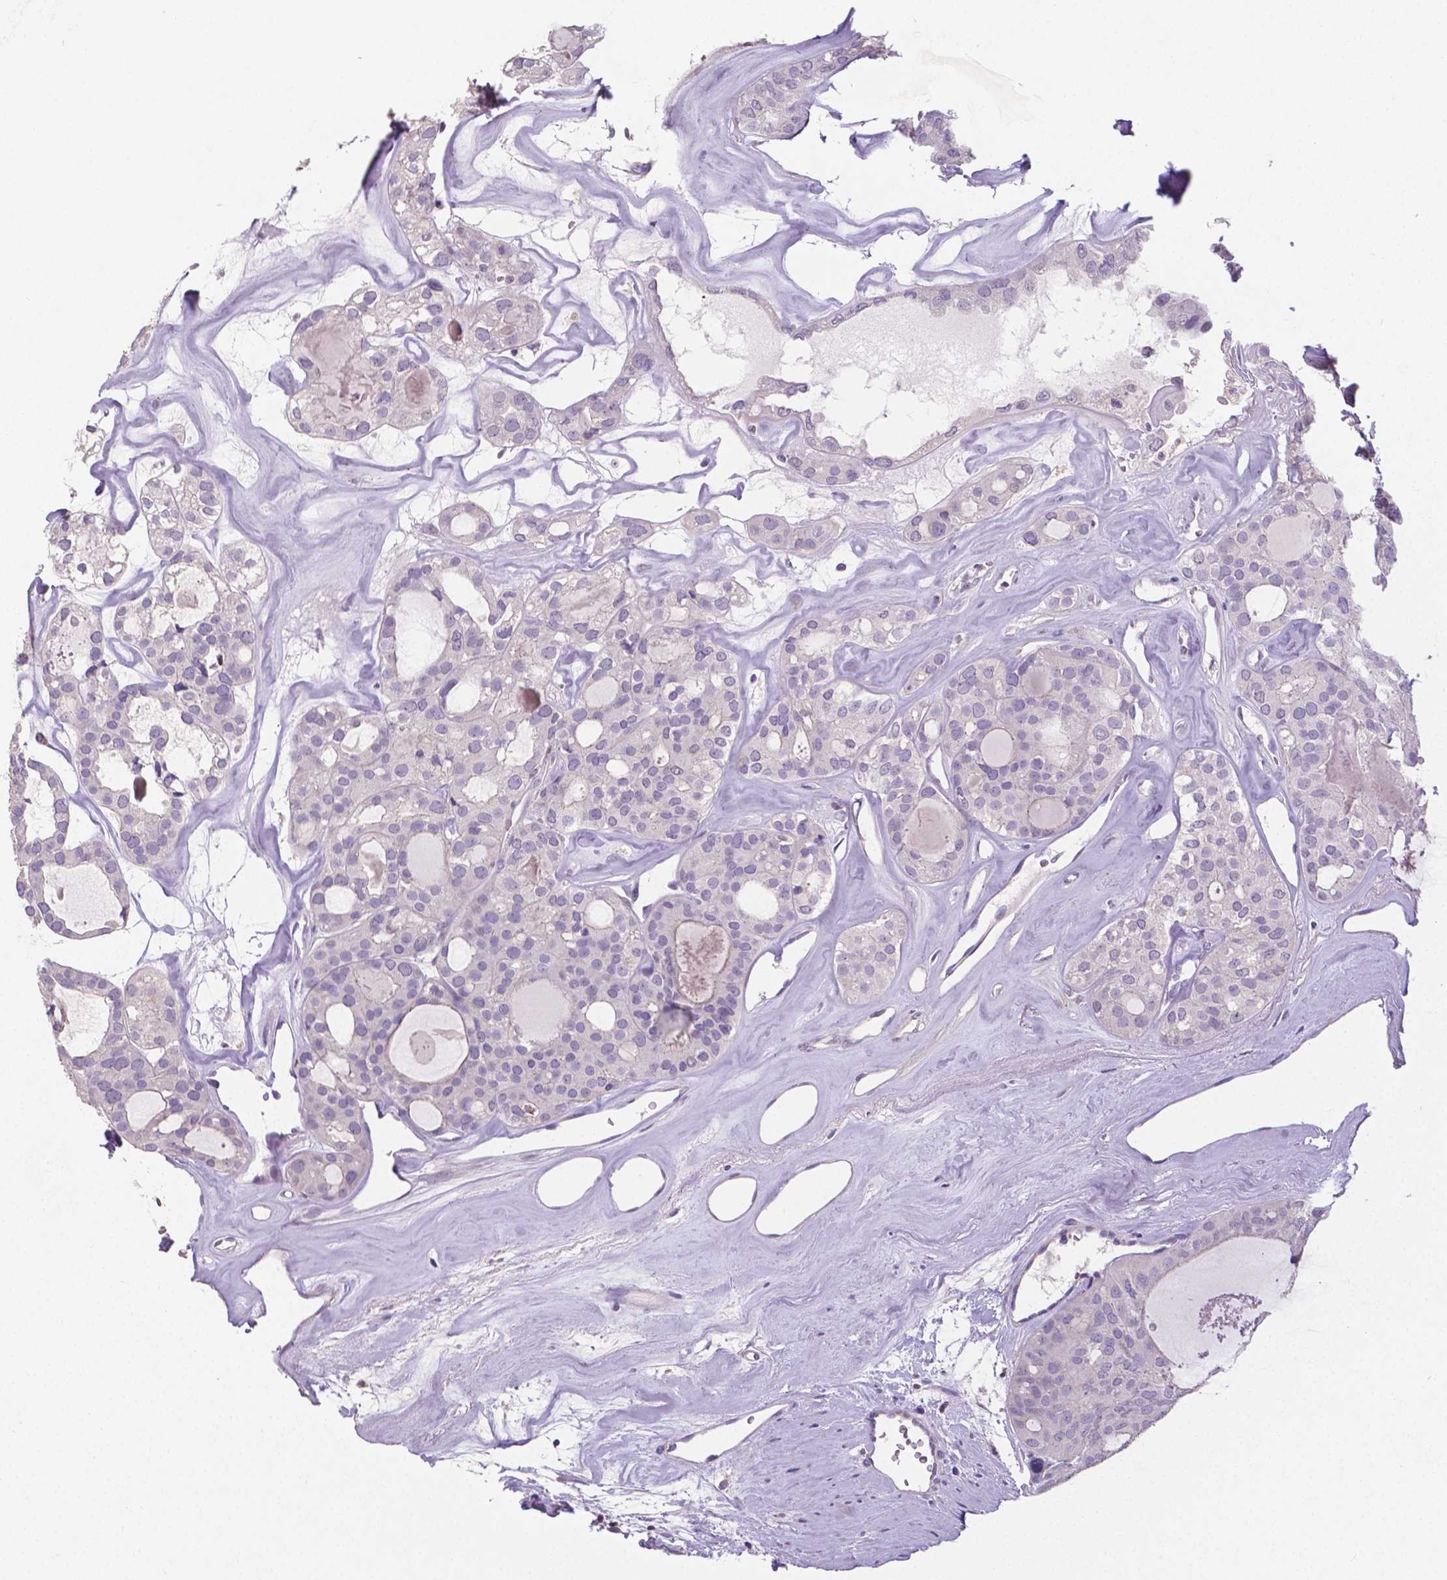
{"staining": {"intensity": "negative", "quantity": "none", "location": "none"}, "tissue": "thyroid cancer", "cell_type": "Tumor cells", "image_type": "cancer", "snomed": [{"axis": "morphology", "description": "Follicular adenoma carcinoma, NOS"}, {"axis": "topography", "description": "Thyroid gland"}], "caption": "The photomicrograph demonstrates no staining of tumor cells in thyroid follicular adenoma carcinoma.", "gene": "CRMP1", "patient": {"sex": "male", "age": 75}}